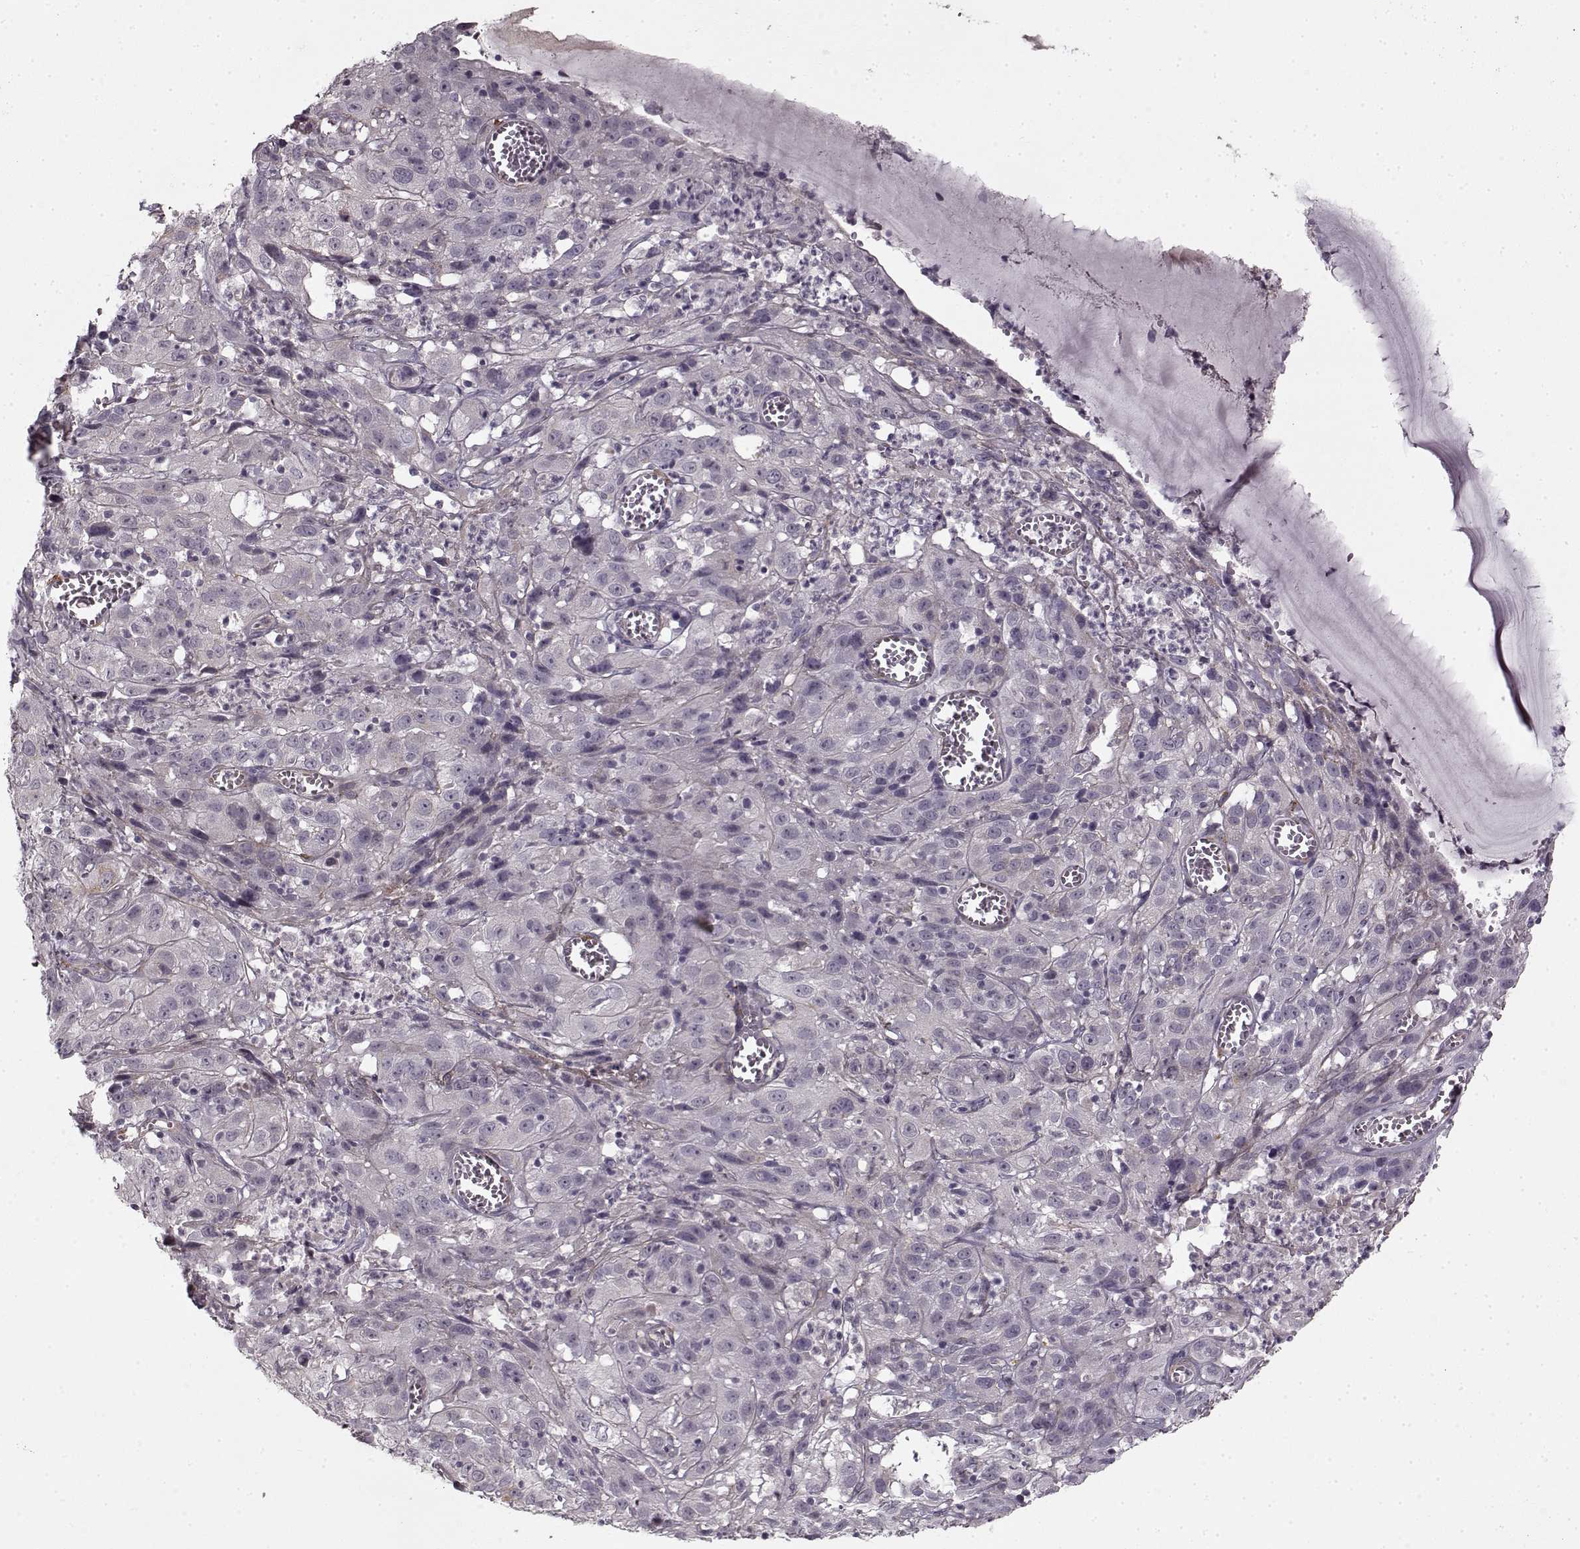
{"staining": {"intensity": "negative", "quantity": "none", "location": "none"}, "tissue": "cervical cancer", "cell_type": "Tumor cells", "image_type": "cancer", "snomed": [{"axis": "morphology", "description": "Squamous cell carcinoma, NOS"}, {"axis": "topography", "description": "Cervix"}], "caption": "Tumor cells are negative for brown protein staining in cervical cancer.", "gene": "LAMB2", "patient": {"sex": "female", "age": 32}}